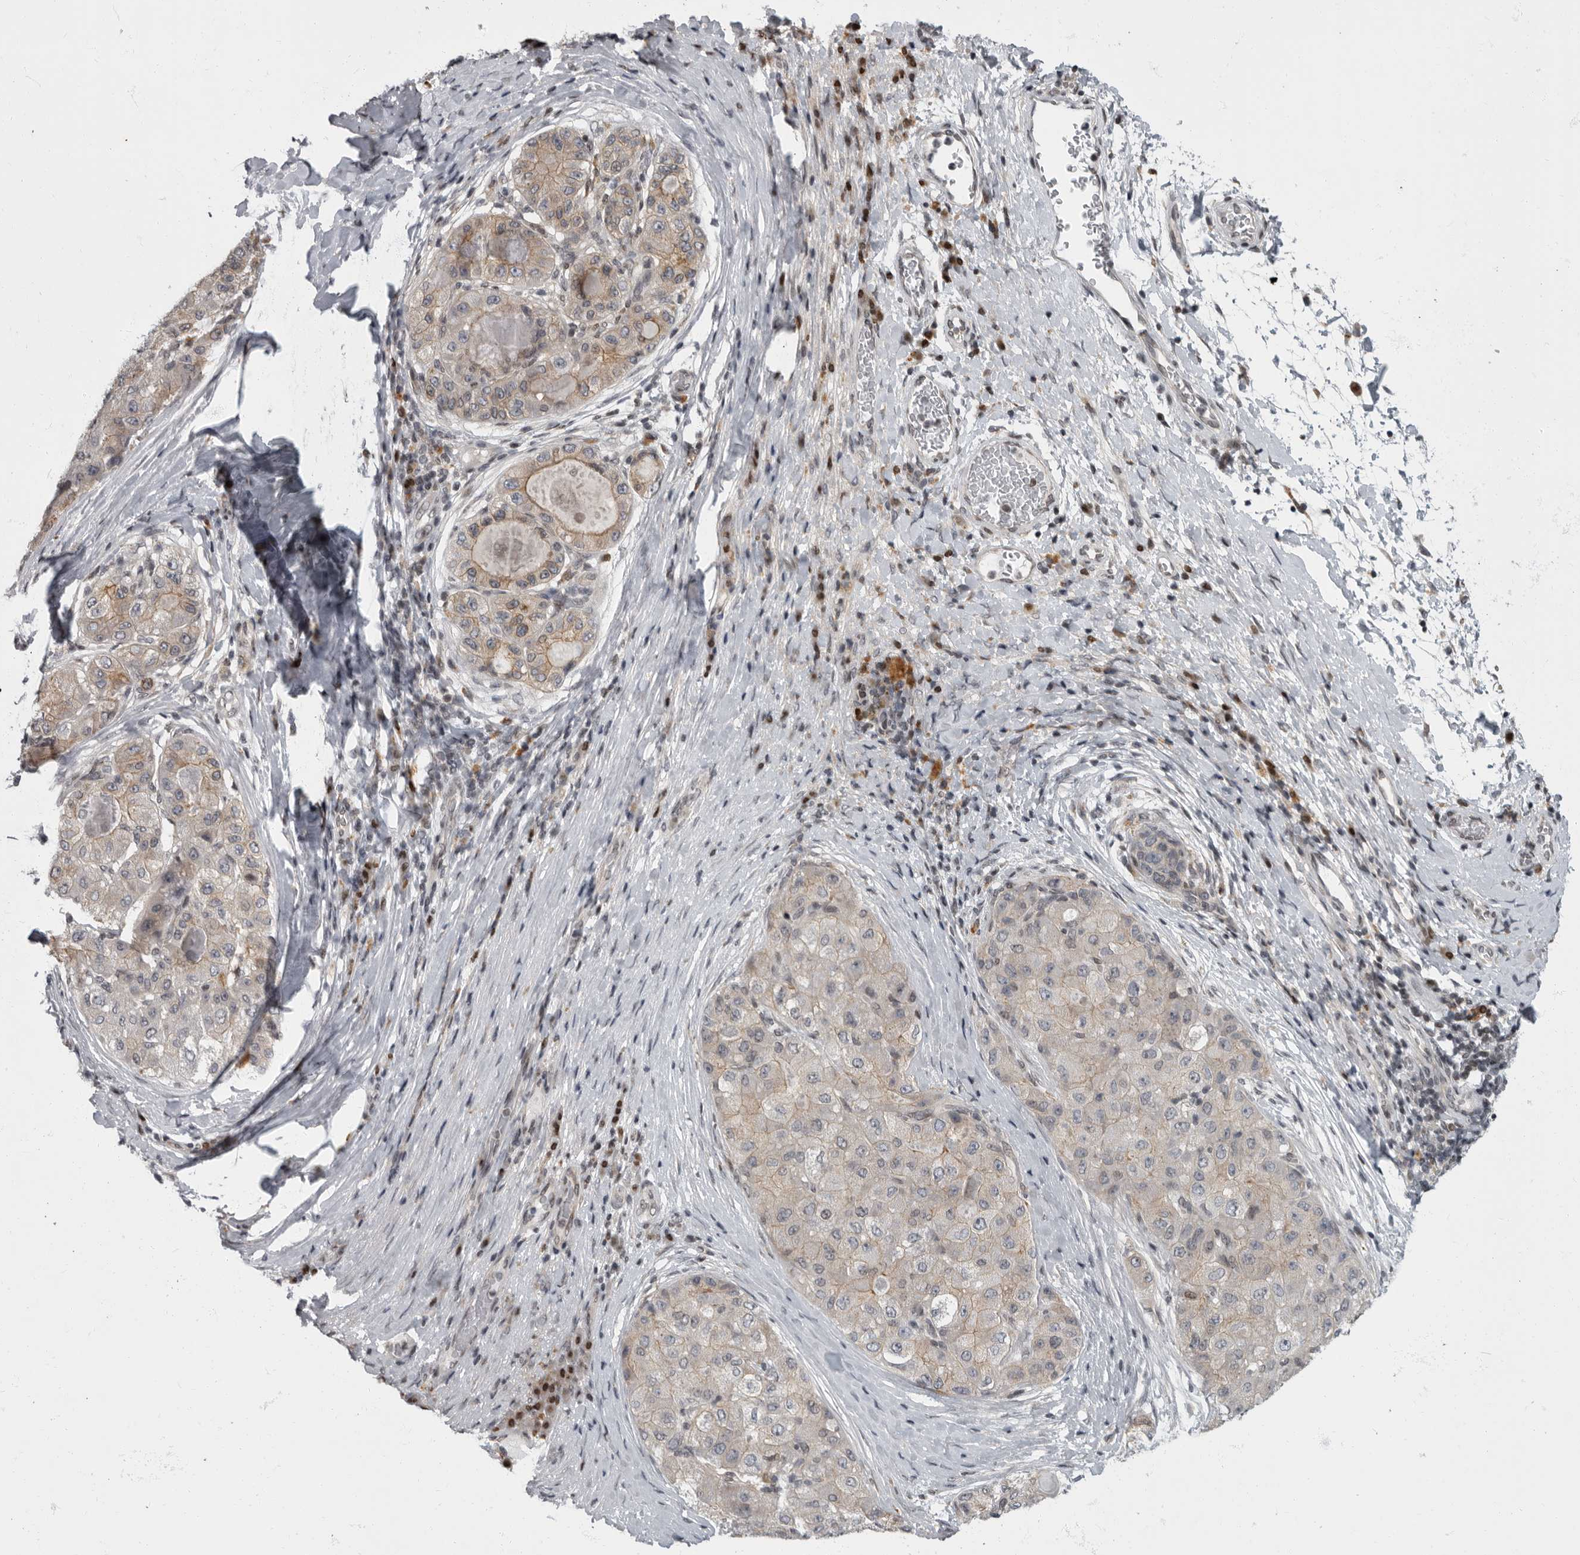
{"staining": {"intensity": "weak", "quantity": "<25%", "location": "cytoplasmic/membranous"}, "tissue": "liver cancer", "cell_type": "Tumor cells", "image_type": "cancer", "snomed": [{"axis": "morphology", "description": "Carcinoma, Hepatocellular, NOS"}, {"axis": "topography", "description": "Liver"}], "caption": "Image shows no protein staining in tumor cells of liver cancer tissue.", "gene": "EVI5", "patient": {"sex": "male", "age": 80}}